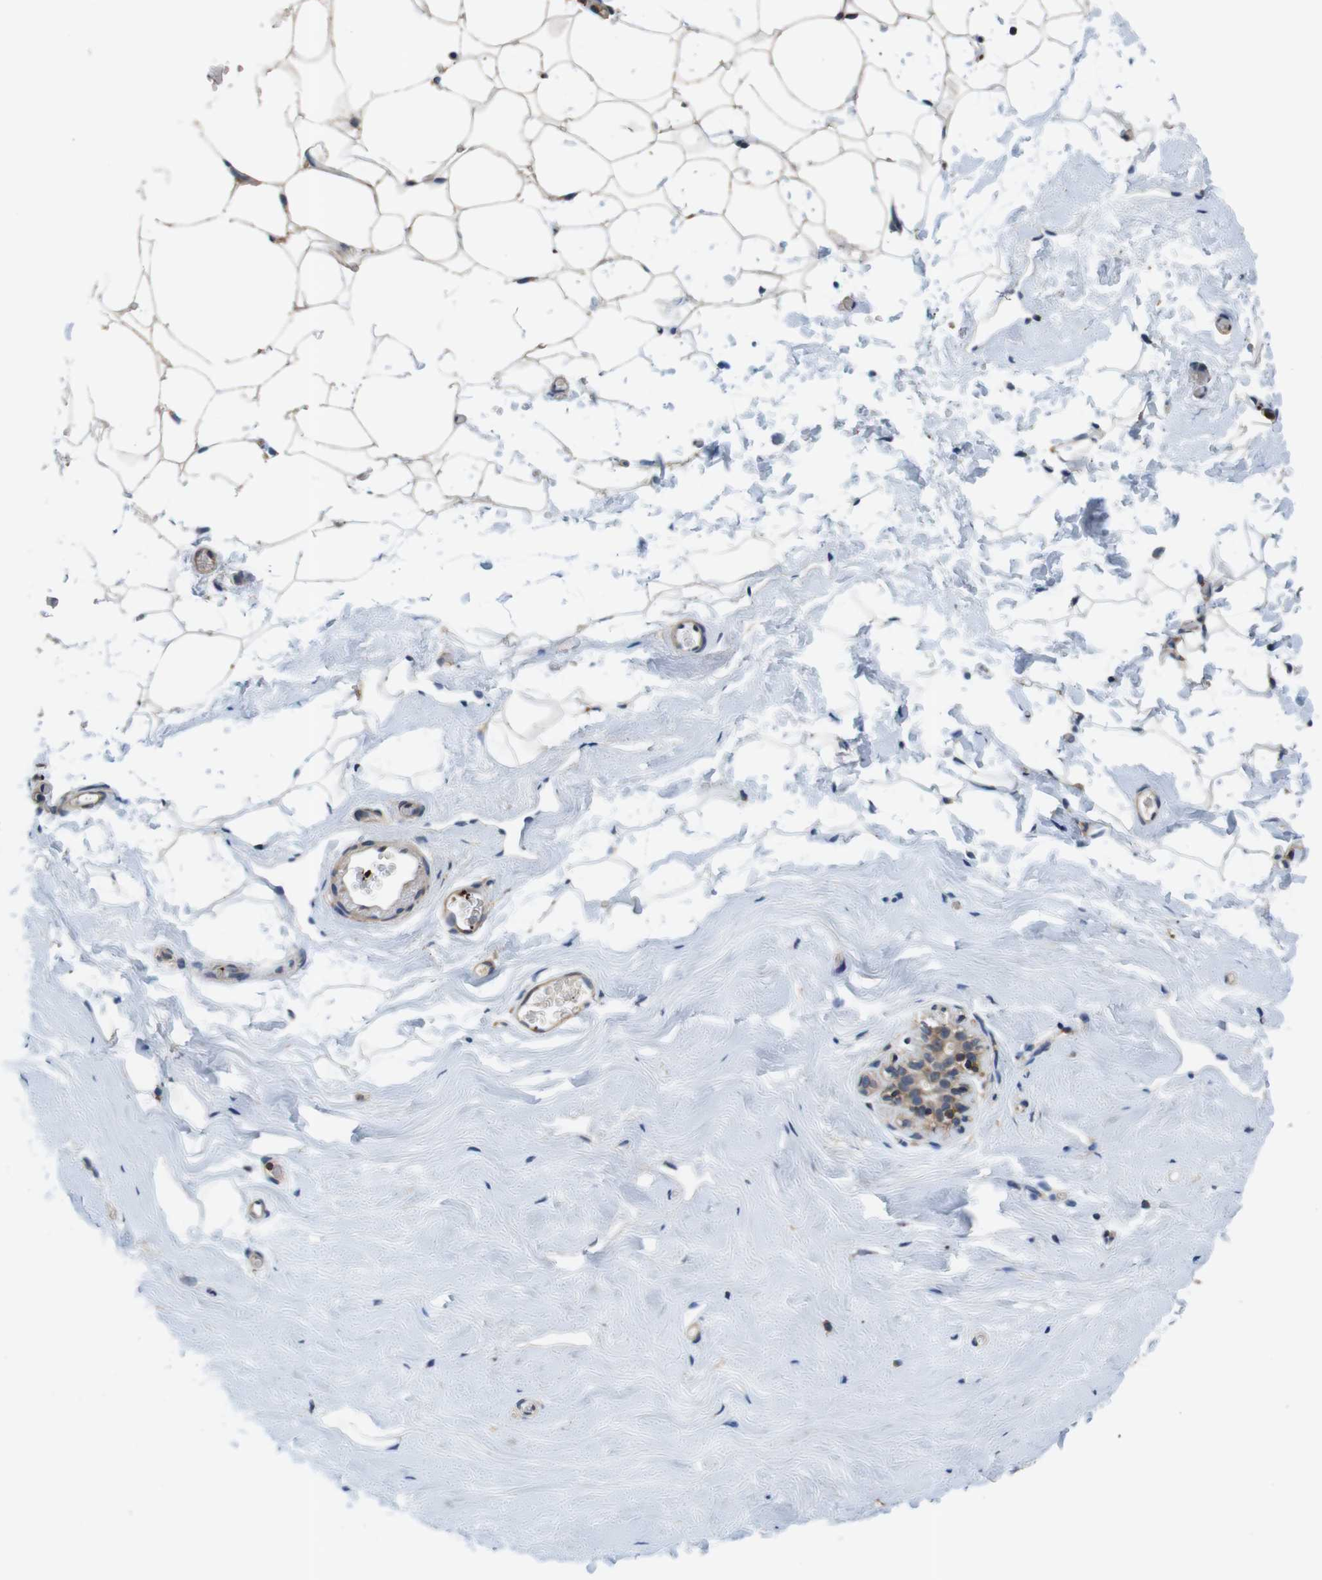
{"staining": {"intensity": "weak", "quantity": "25%-75%", "location": "cytoplasmic/membranous"}, "tissue": "breast", "cell_type": "Adipocytes", "image_type": "normal", "snomed": [{"axis": "morphology", "description": "Normal tissue, NOS"}, {"axis": "topography", "description": "Breast"}], "caption": "Human breast stained with a brown dye exhibits weak cytoplasmic/membranous positive staining in about 25%-75% of adipocytes.", "gene": "HERPUD2", "patient": {"sex": "female", "age": 75}}